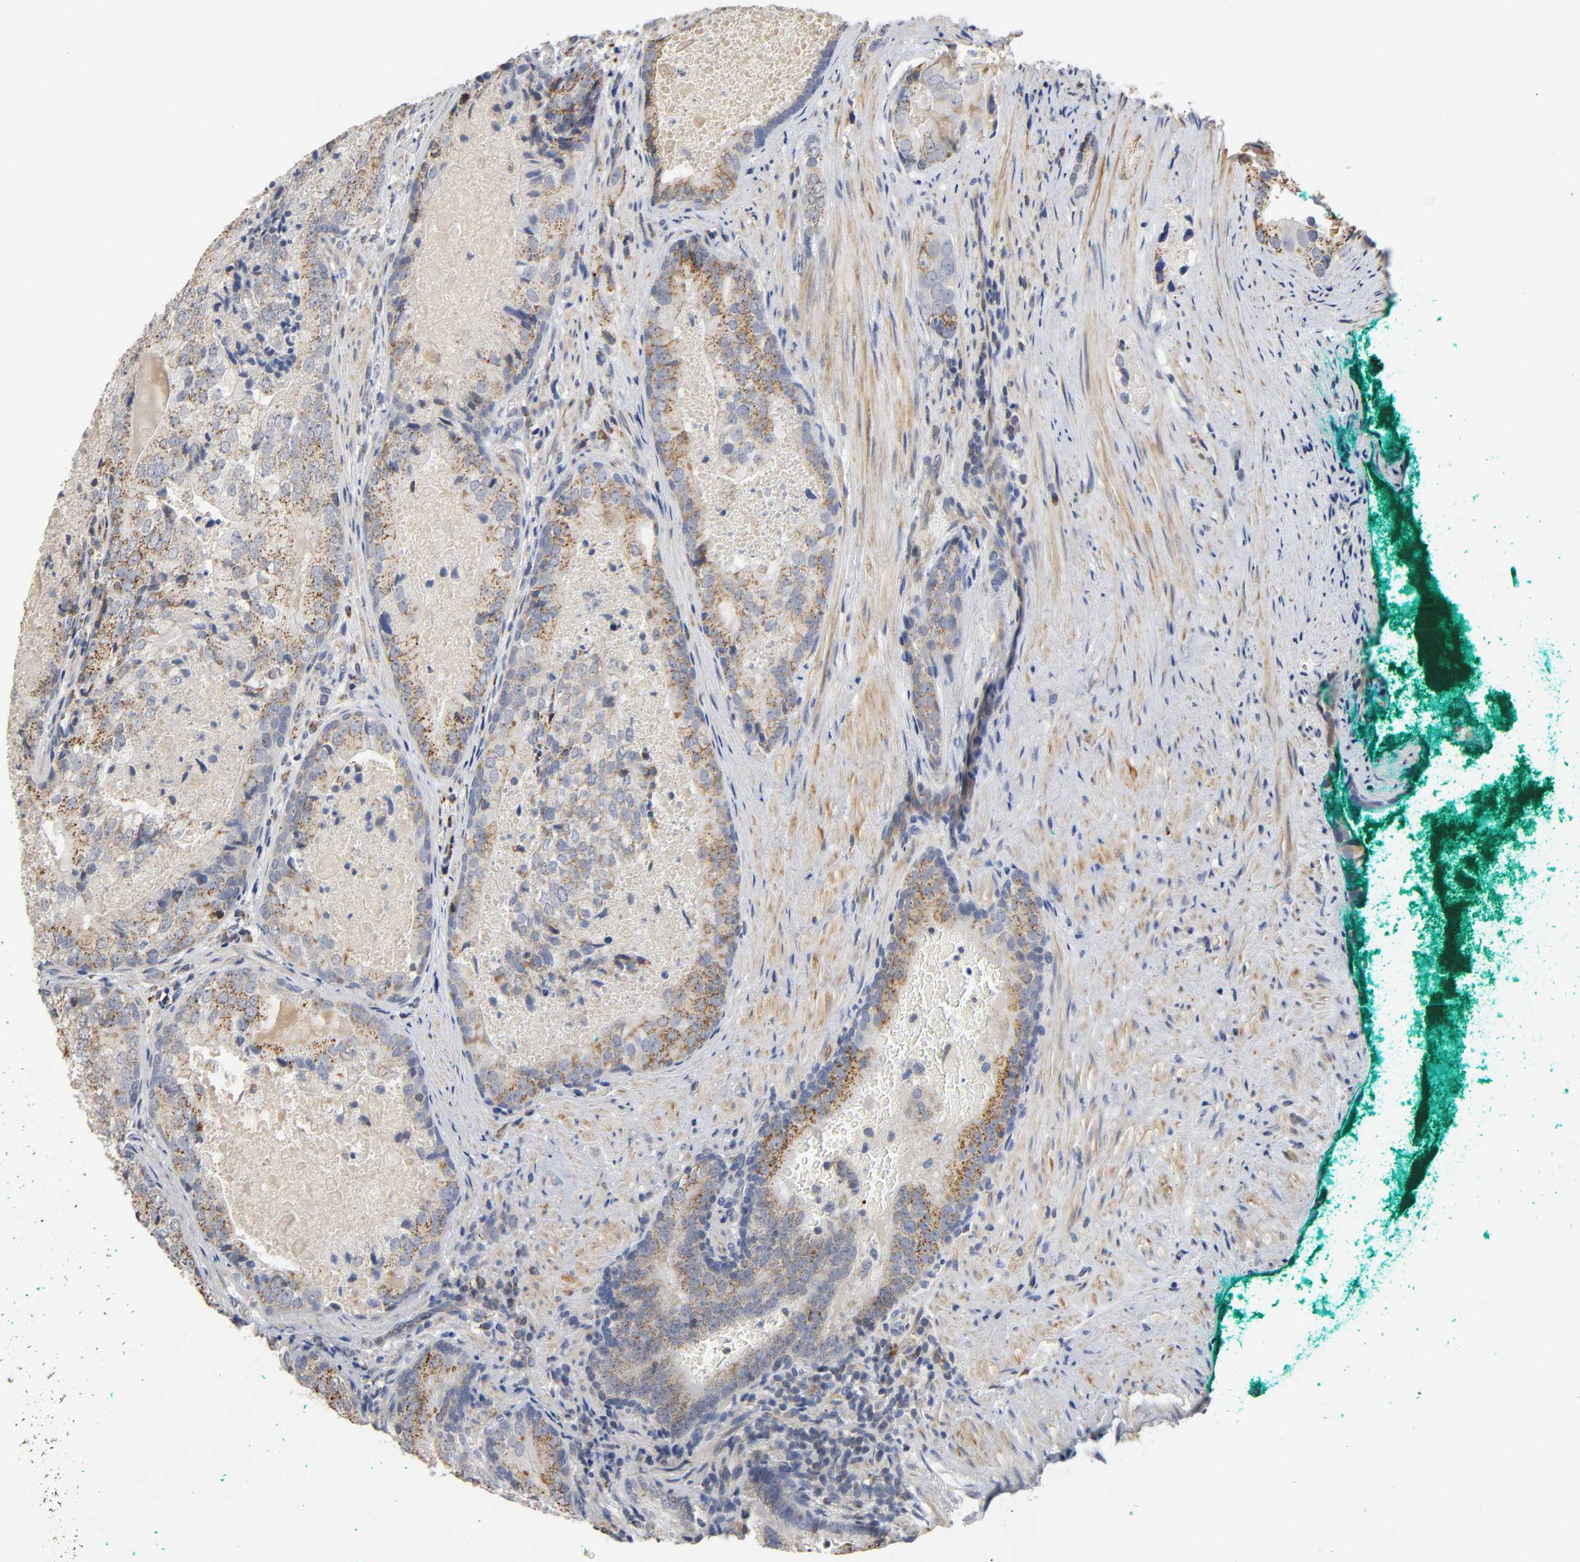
{"staining": {"intensity": "moderate", "quantity": ">75%", "location": "cytoplasmic/membranous"}, "tissue": "prostate cancer", "cell_type": "Tumor cells", "image_type": "cancer", "snomed": [{"axis": "morphology", "description": "Adenocarcinoma, High grade"}, {"axis": "topography", "description": "Prostate"}], "caption": "Immunohistochemistry (IHC) histopathology image of neoplastic tissue: prostate cancer stained using immunohistochemistry (IHC) reveals medium levels of moderate protein expression localized specifically in the cytoplasmic/membranous of tumor cells, appearing as a cytoplasmic/membranous brown color.", "gene": "SYT16", "patient": {"sex": "male", "age": 66}}